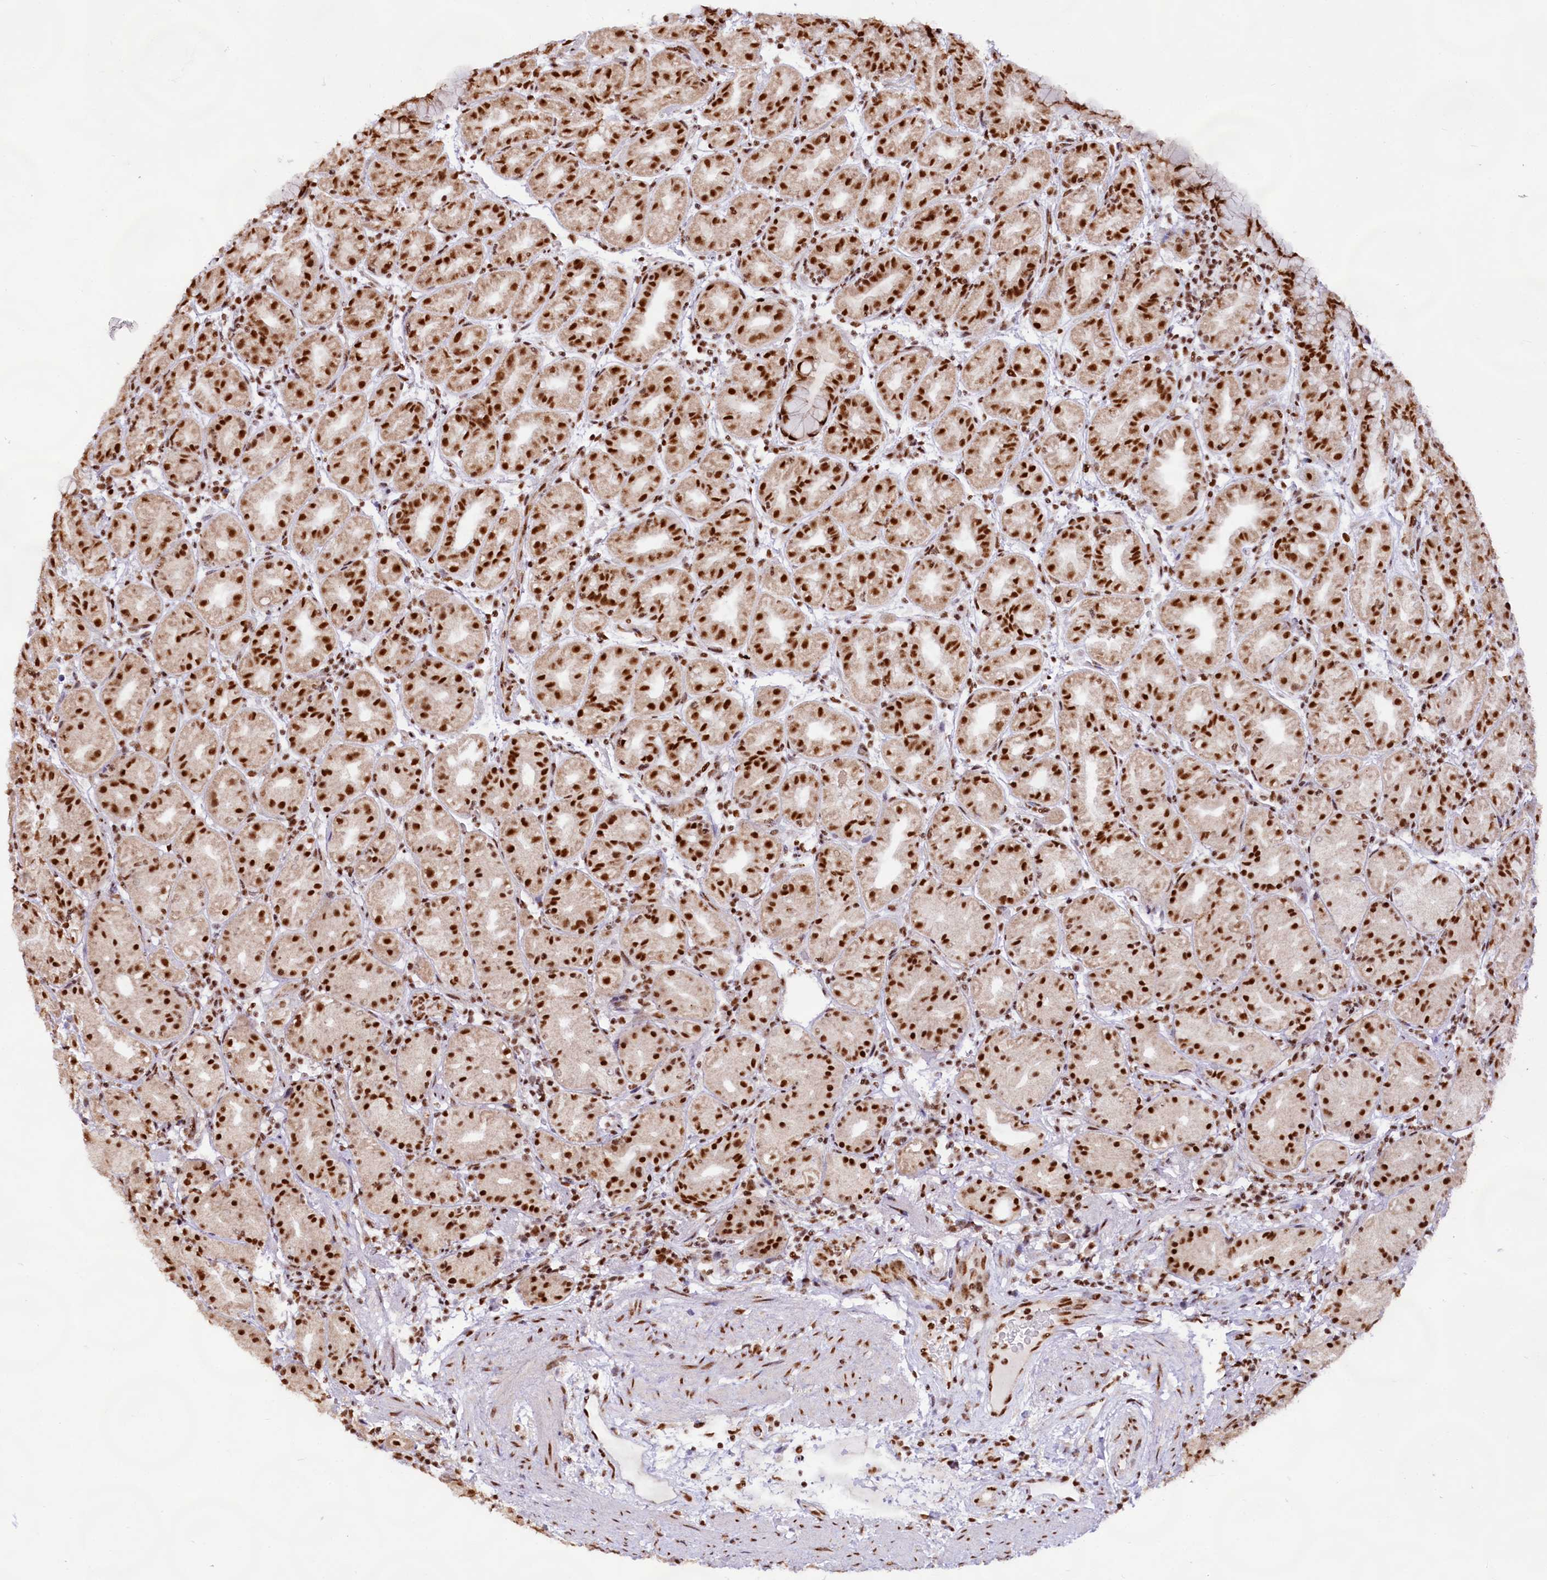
{"staining": {"intensity": "strong", "quantity": ">75%", "location": "nuclear"}, "tissue": "stomach", "cell_type": "Glandular cells", "image_type": "normal", "snomed": [{"axis": "morphology", "description": "Normal tissue, NOS"}, {"axis": "topography", "description": "Stomach"}], "caption": "The histopathology image exhibits immunohistochemical staining of unremarkable stomach. There is strong nuclear positivity is seen in approximately >75% of glandular cells. (DAB (3,3'-diaminobenzidine) IHC, brown staining for protein, blue staining for nuclei).", "gene": "HIRA", "patient": {"sex": "female", "age": 79}}